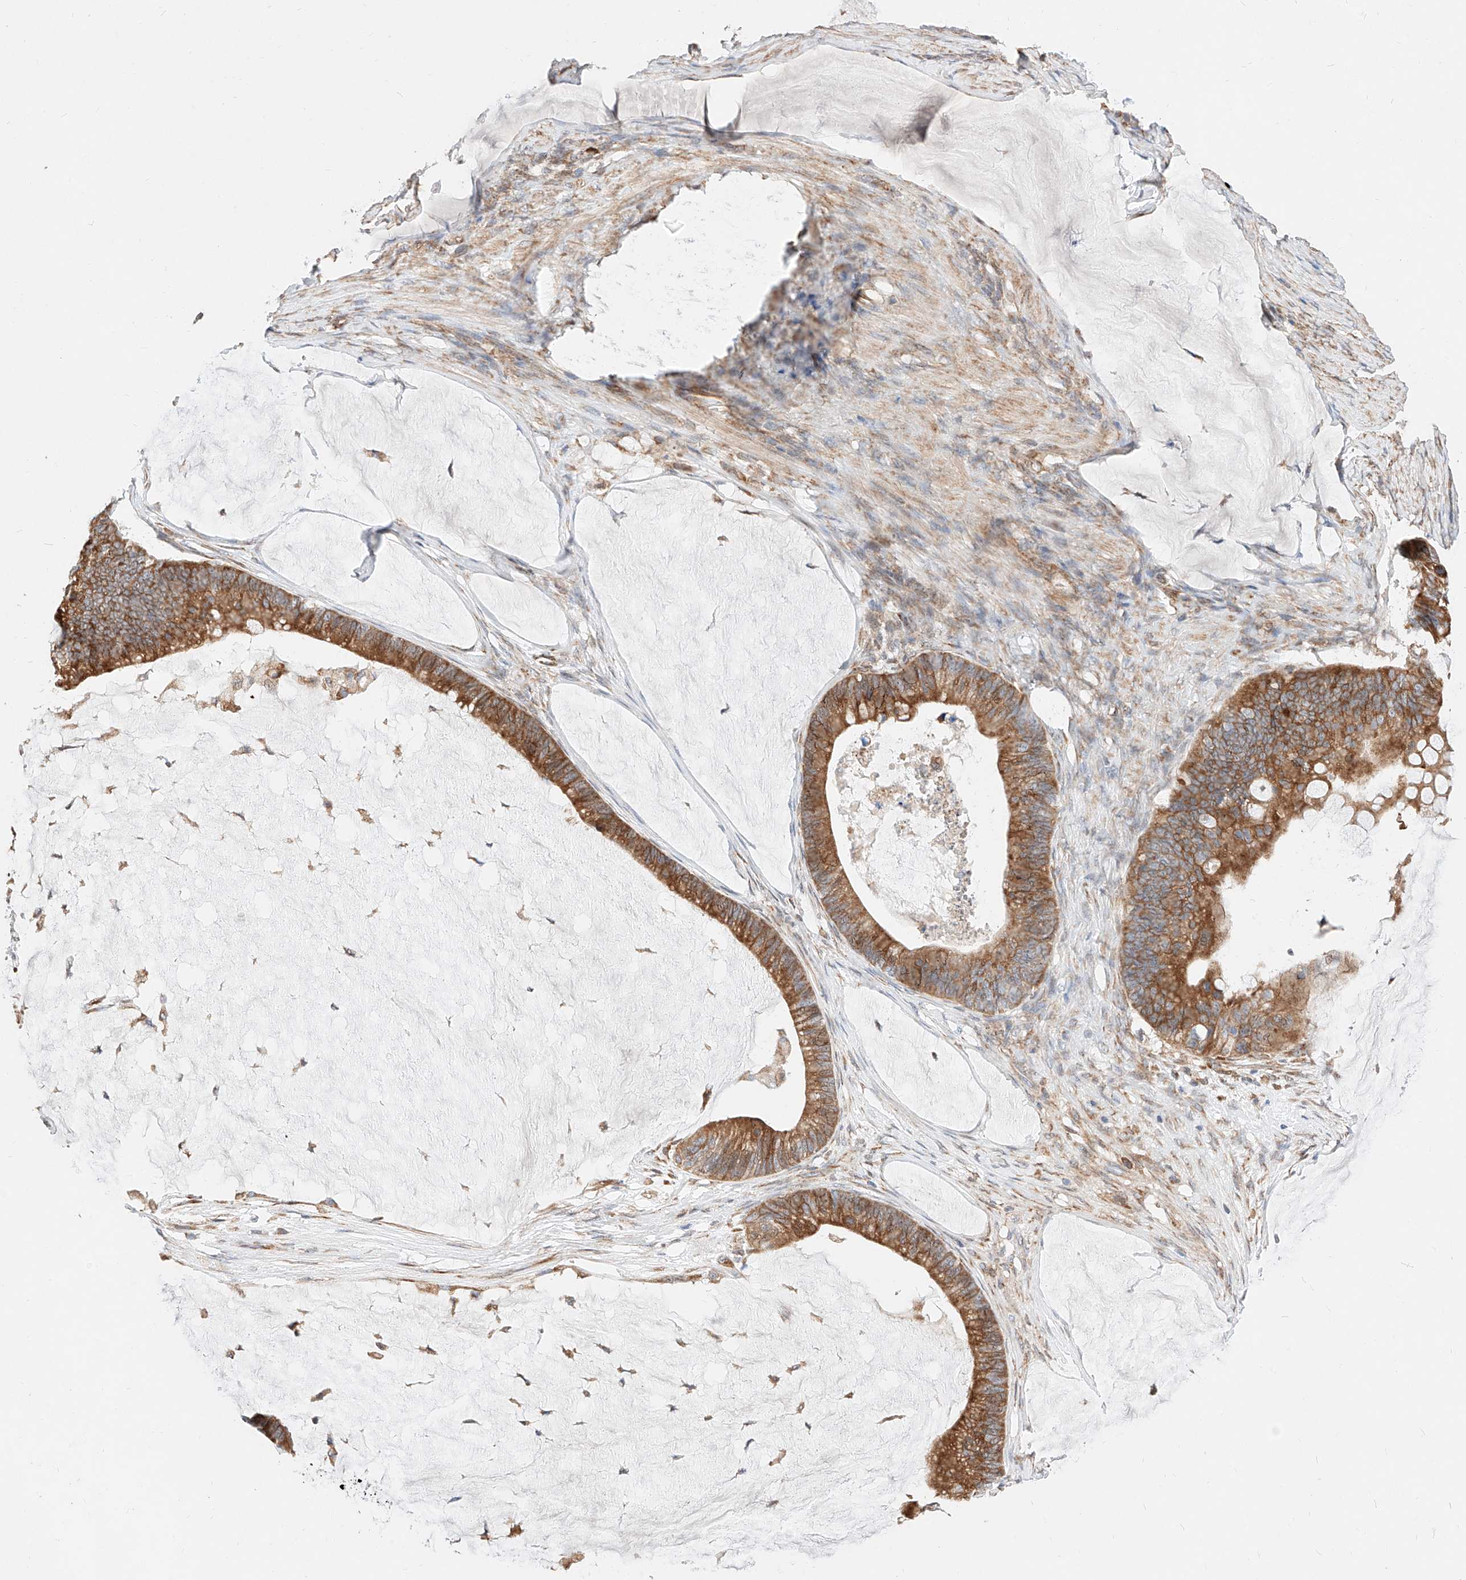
{"staining": {"intensity": "moderate", "quantity": ">75%", "location": "cytoplasmic/membranous"}, "tissue": "ovarian cancer", "cell_type": "Tumor cells", "image_type": "cancer", "snomed": [{"axis": "morphology", "description": "Cystadenocarcinoma, mucinous, NOS"}, {"axis": "topography", "description": "Ovary"}], "caption": "Immunohistochemical staining of human ovarian cancer reveals medium levels of moderate cytoplasmic/membranous protein staining in approximately >75% of tumor cells.", "gene": "ATP9B", "patient": {"sex": "female", "age": 61}}